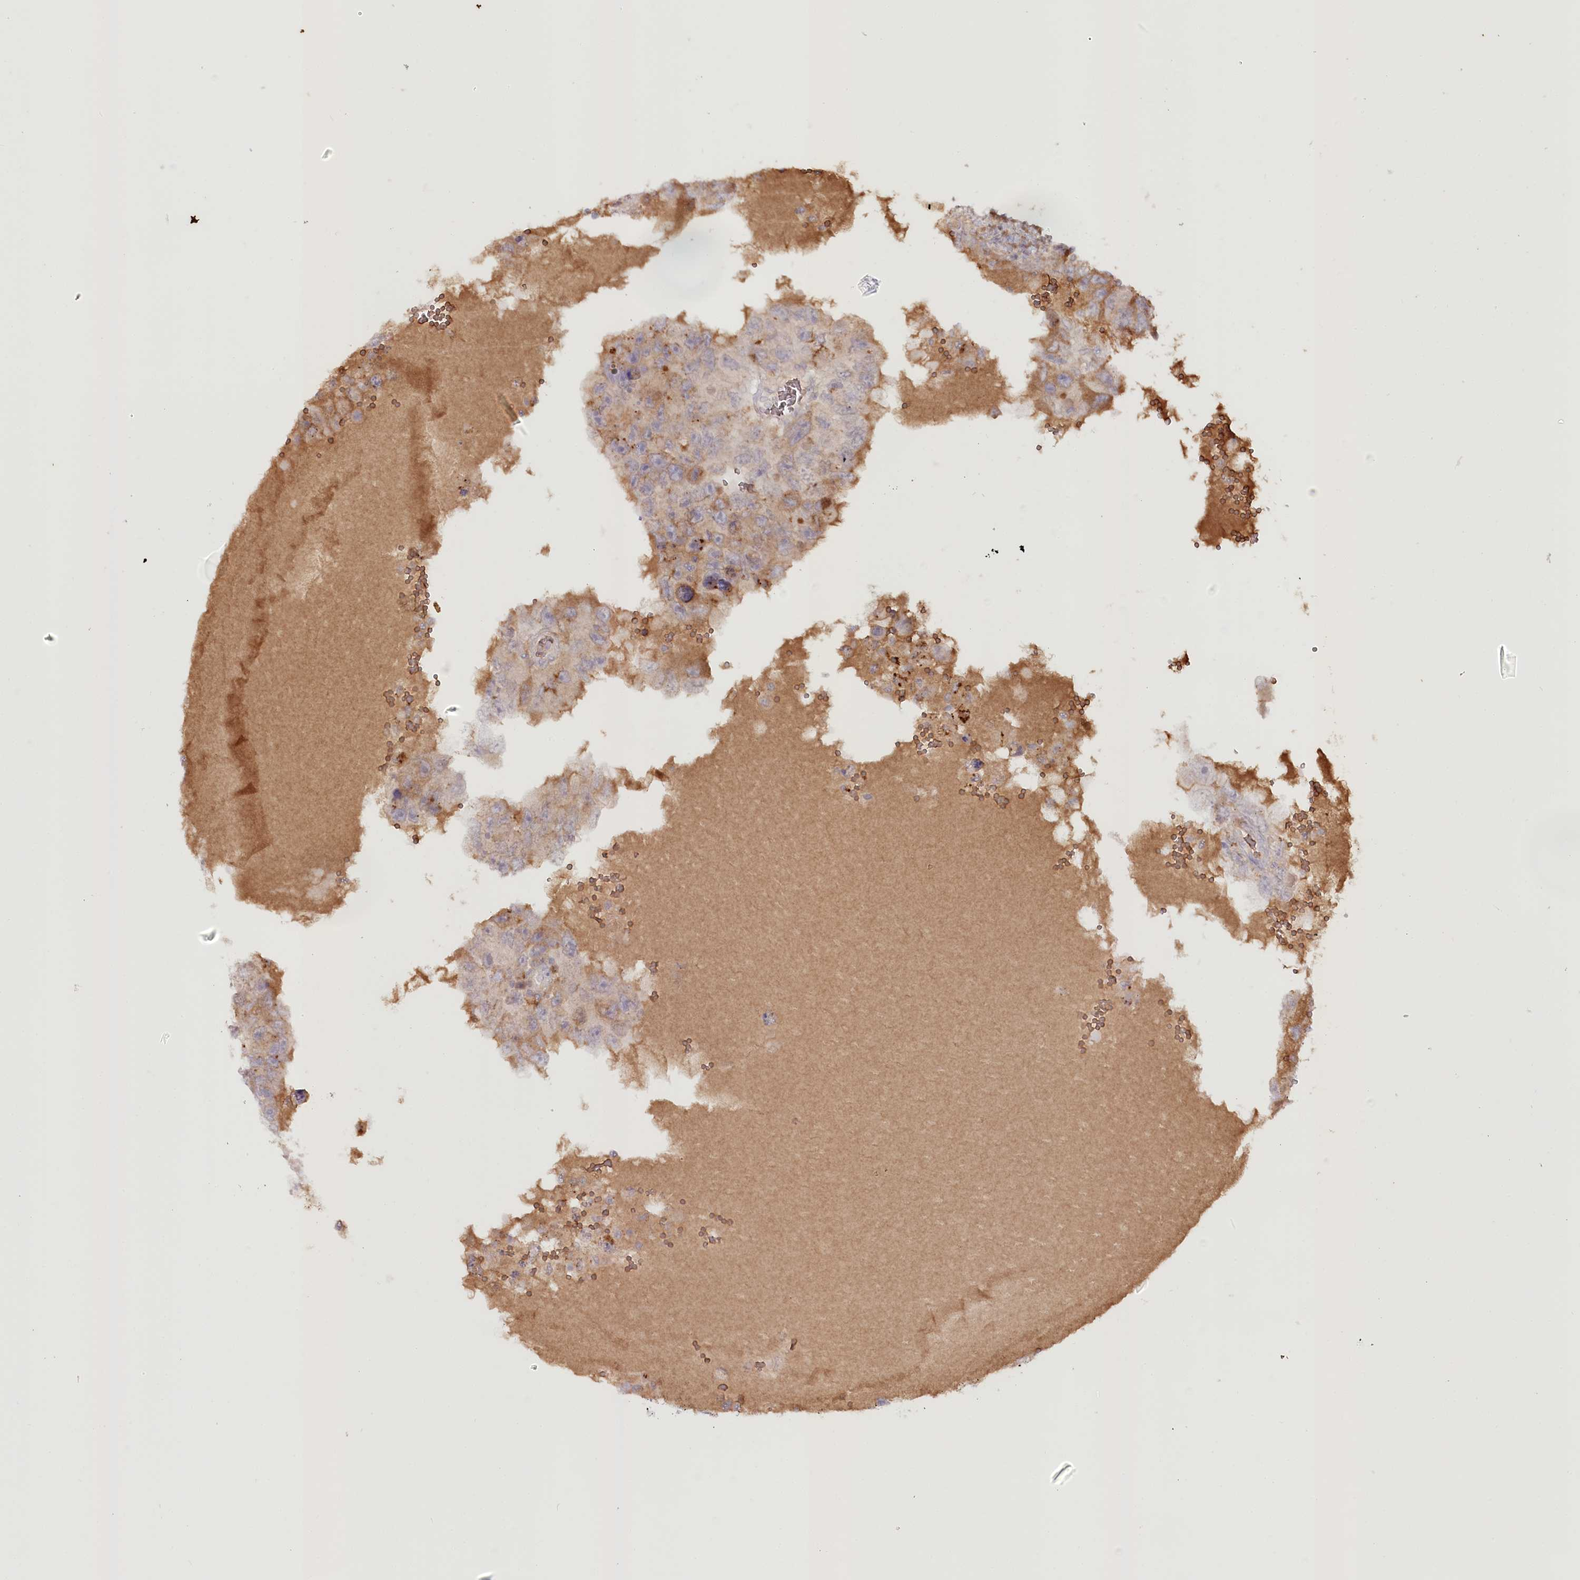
{"staining": {"intensity": "moderate", "quantity": "<25%", "location": "cytoplasmic/membranous"}, "tissue": "testis cancer", "cell_type": "Tumor cells", "image_type": "cancer", "snomed": [{"axis": "morphology", "description": "Carcinoma, Embryonal, NOS"}, {"axis": "topography", "description": "Testis"}], "caption": "Immunohistochemistry (IHC) staining of embryonal carcinoma (testis), which shows low levels of moderate cytoplasmic/membranous positivity in approximately <25% of tumor cells indicating moderate cytoplasmic/membranous protein positivity. The staining was performed using DAB (3,3'-diaminobenzidine) (brown) for protein detection and nuclei were counterstained in hematoxylin (blue).", "gene": "PSAPL1", "patient": {"sex": "male", "age": 26}}